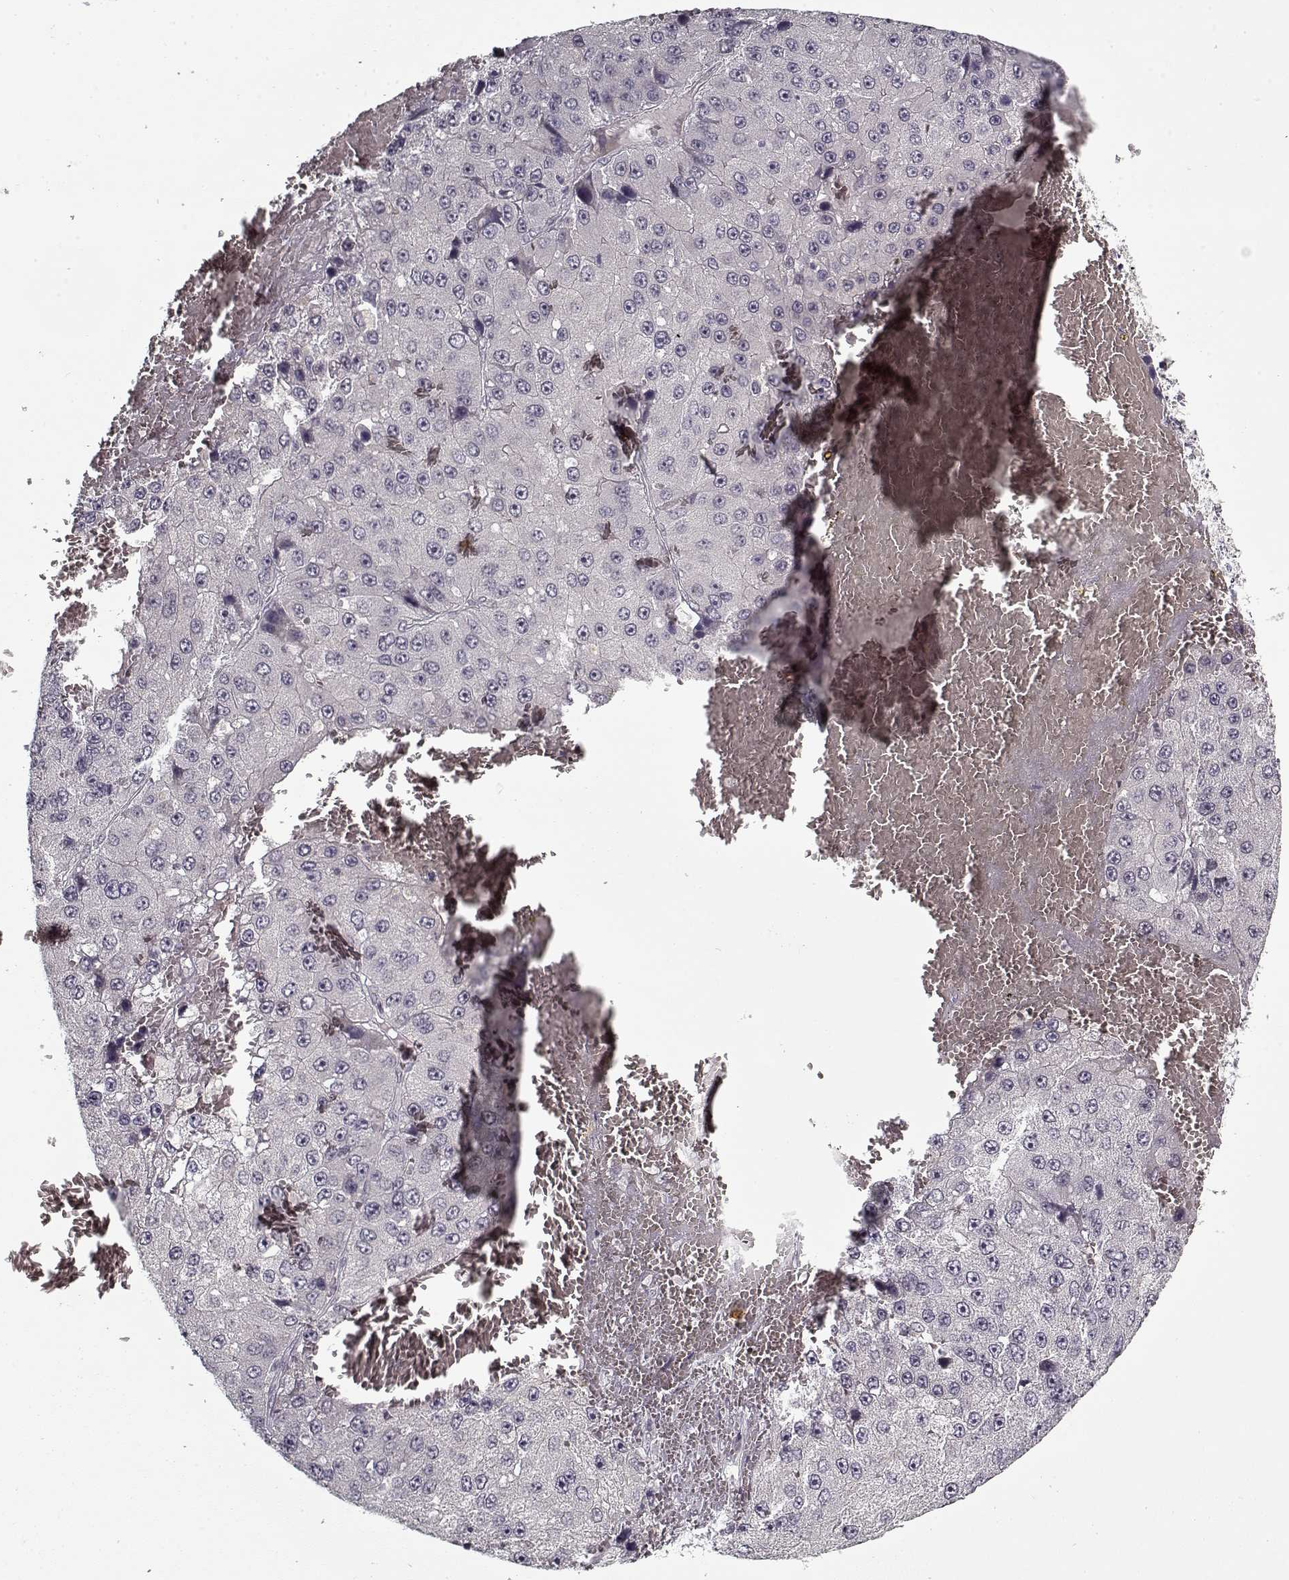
{"staining": {"intensity": "negative", "quantity": "none", "location": "none"}, "tissue": "liver cancer", "cell_type": "Tumor cells", "image_type": "cancer", "snomed": [{"axis": "morphology", "description": "Carcinoma, Hepatocellular, NOS"}, {"axis": "topography", "description": "Liver"}], "caption": "Human liver cancer (hepatocellular carcinoma) stained for a protein using immunohistochemistry reveals no positivity in tumor cells.", "gene": "LAMA2", "patient": {"sex": "female", "age": 73}}